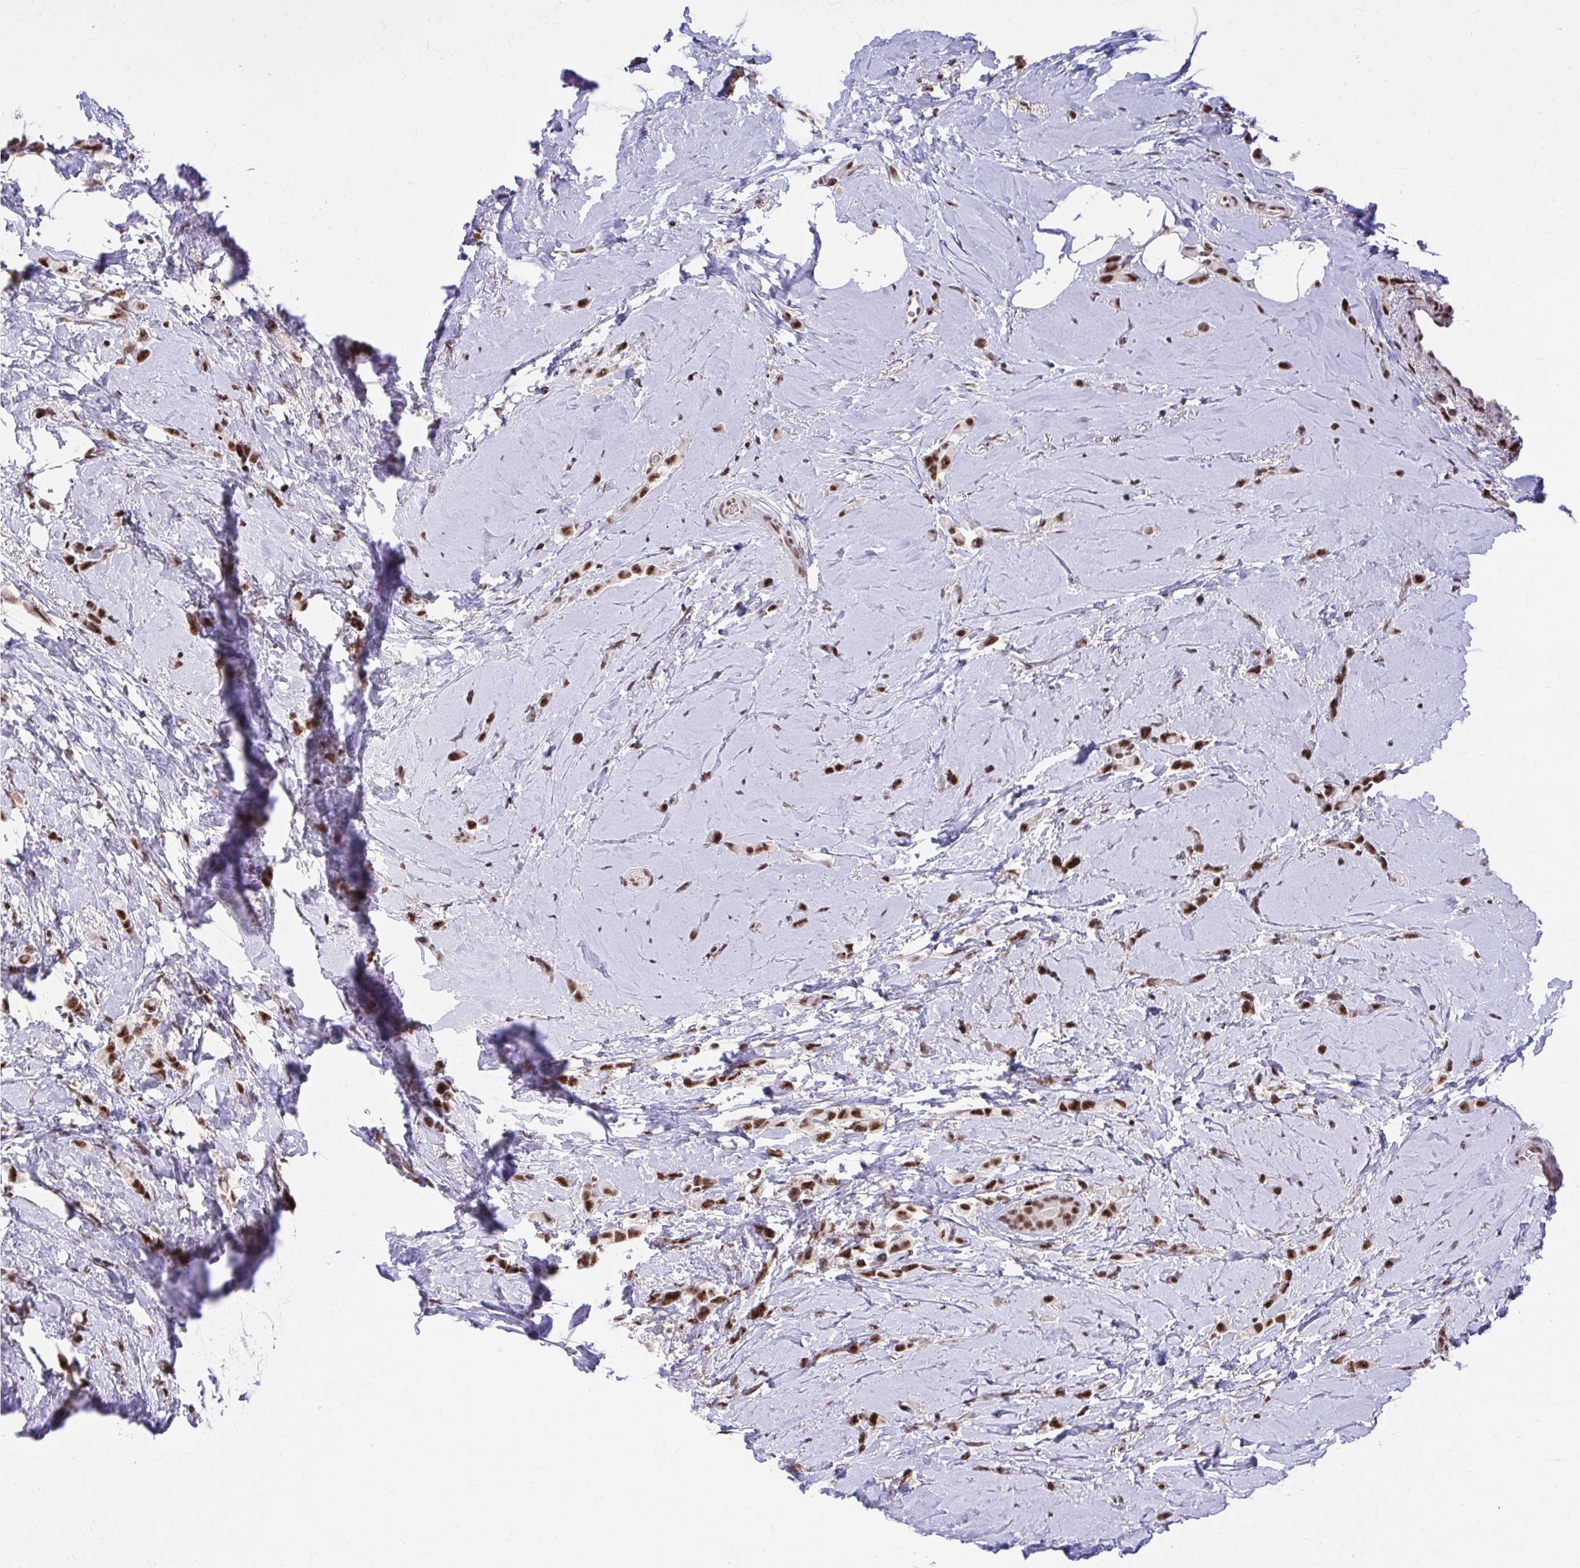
{"staining": {"intensity": "strong", "quantity": ">75%", "location": "nuclear"}, "tissue": "breast cancer", "cell_type": "Tumor cells", "image_type": "cancer", "snomed": [{"axis": "morphology", "description": "Lobular carcinoma"}, {"axis": "topography", "description": "Breast"}], "caption": "The immunohistochemical stain shows strong nuclear staining in tumor cells of breast cancer (lobular carcinoma) tissue.", "gene": "SYNE4", "patient": {"sex": "female", "age": 66}}